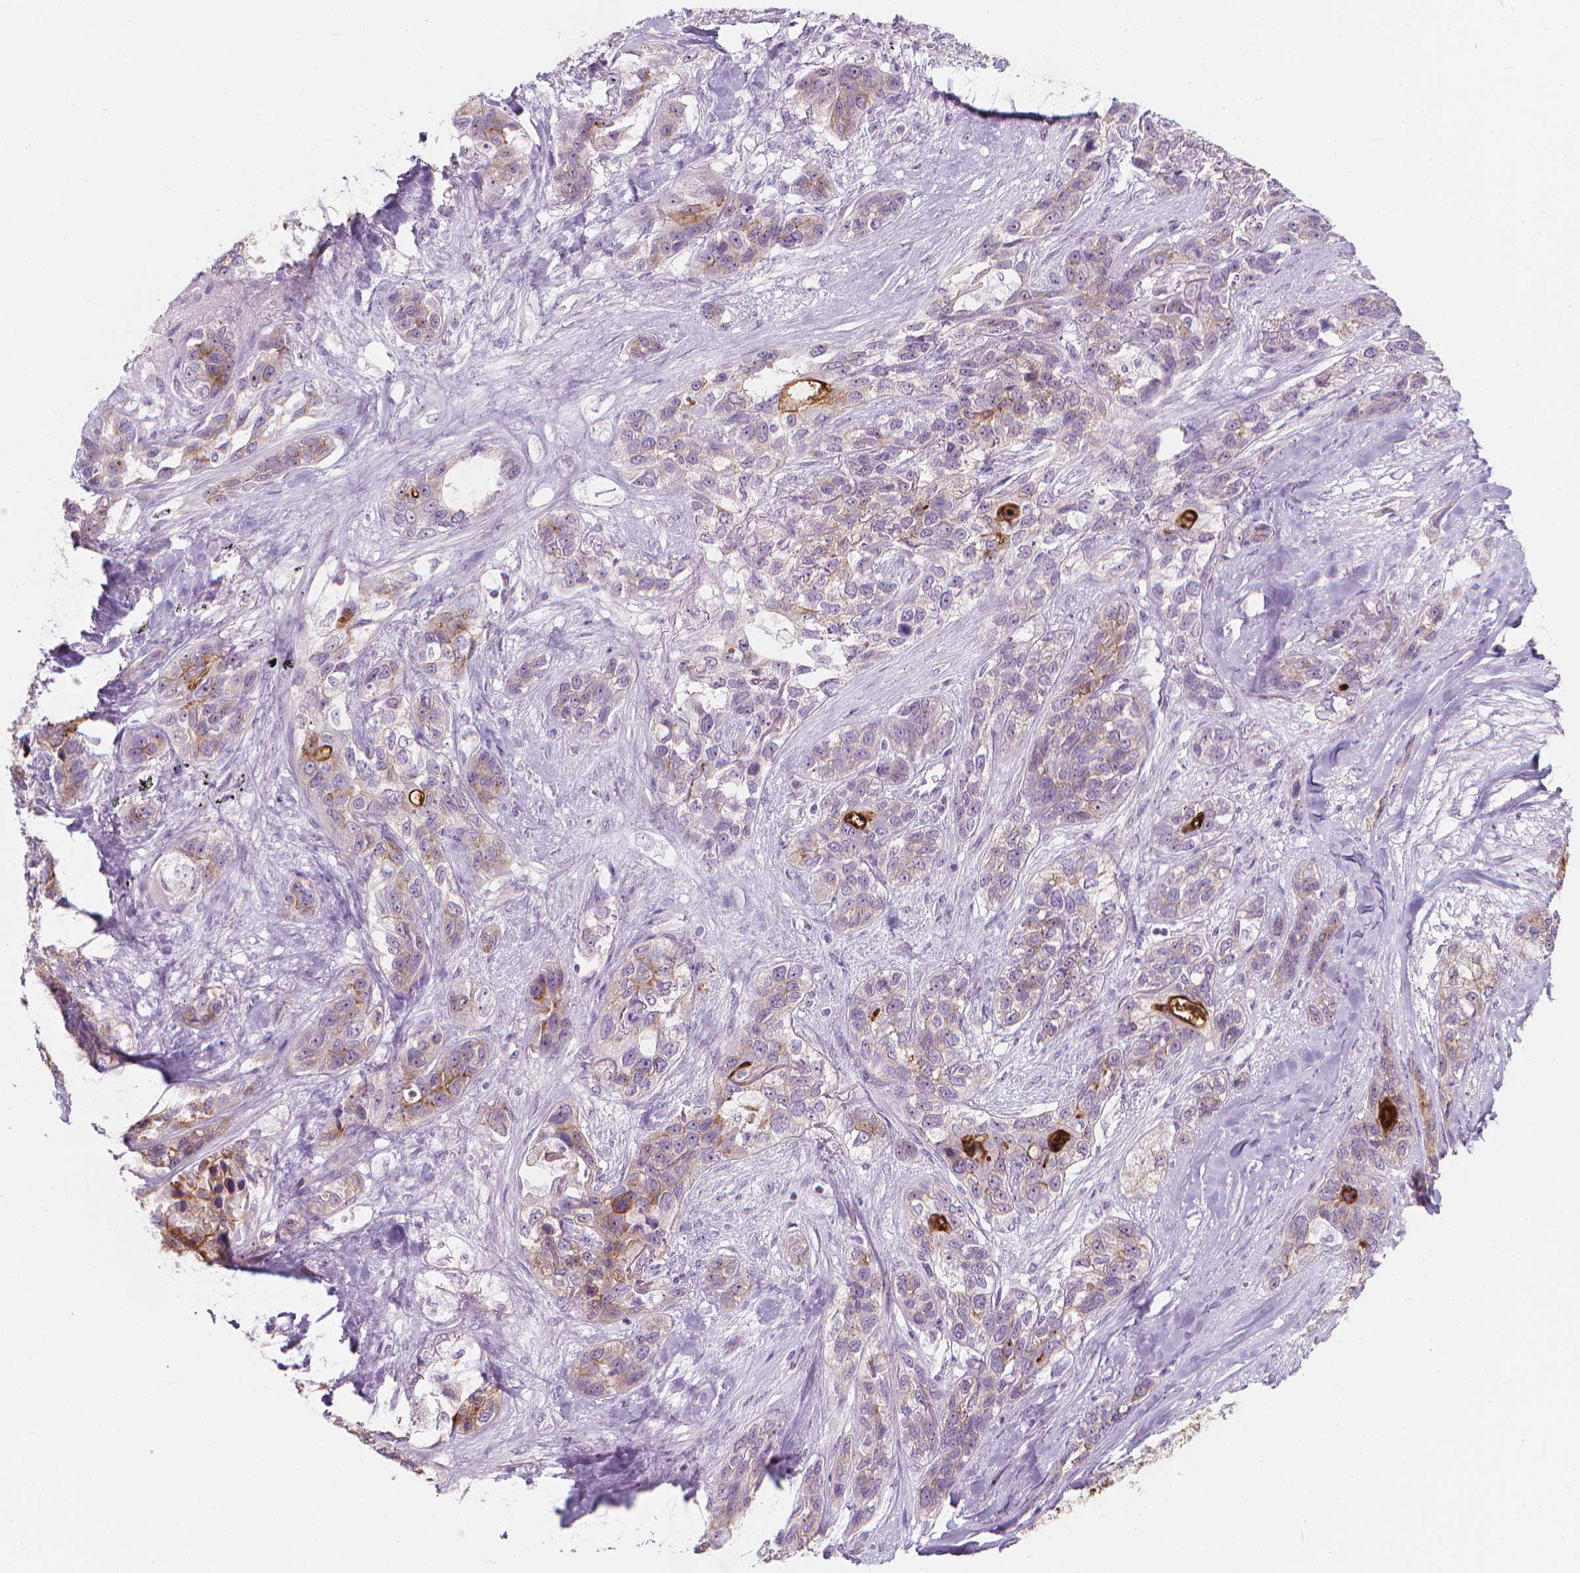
{"staining": {"intensity": "negative", "quantity": "none", "location": "none"}, "tissue": "lung cancer", "cell_type": "Tumor cells", "image_type": "cancer", "snomed": [{"axis": "morphology", "description": "Squamous cell carcinoma, NOS"}, {"axis": "topography", "description": "Lung"}], "caption": "This micrograph is of lung cancer (squamous cell carcinoma) stained with IHC to label a protein in brown with the nuclei are counter-stained blue. There is no staining in tumor cells. (Stains: DAB (3,3'-diaminobenzidine) IHC with hematoxylin counter stain, Microscopy: brightfield microscopy at high magnification).", "gene": "GPRC5A", "patient": {"sex": "female", "age": 70}}